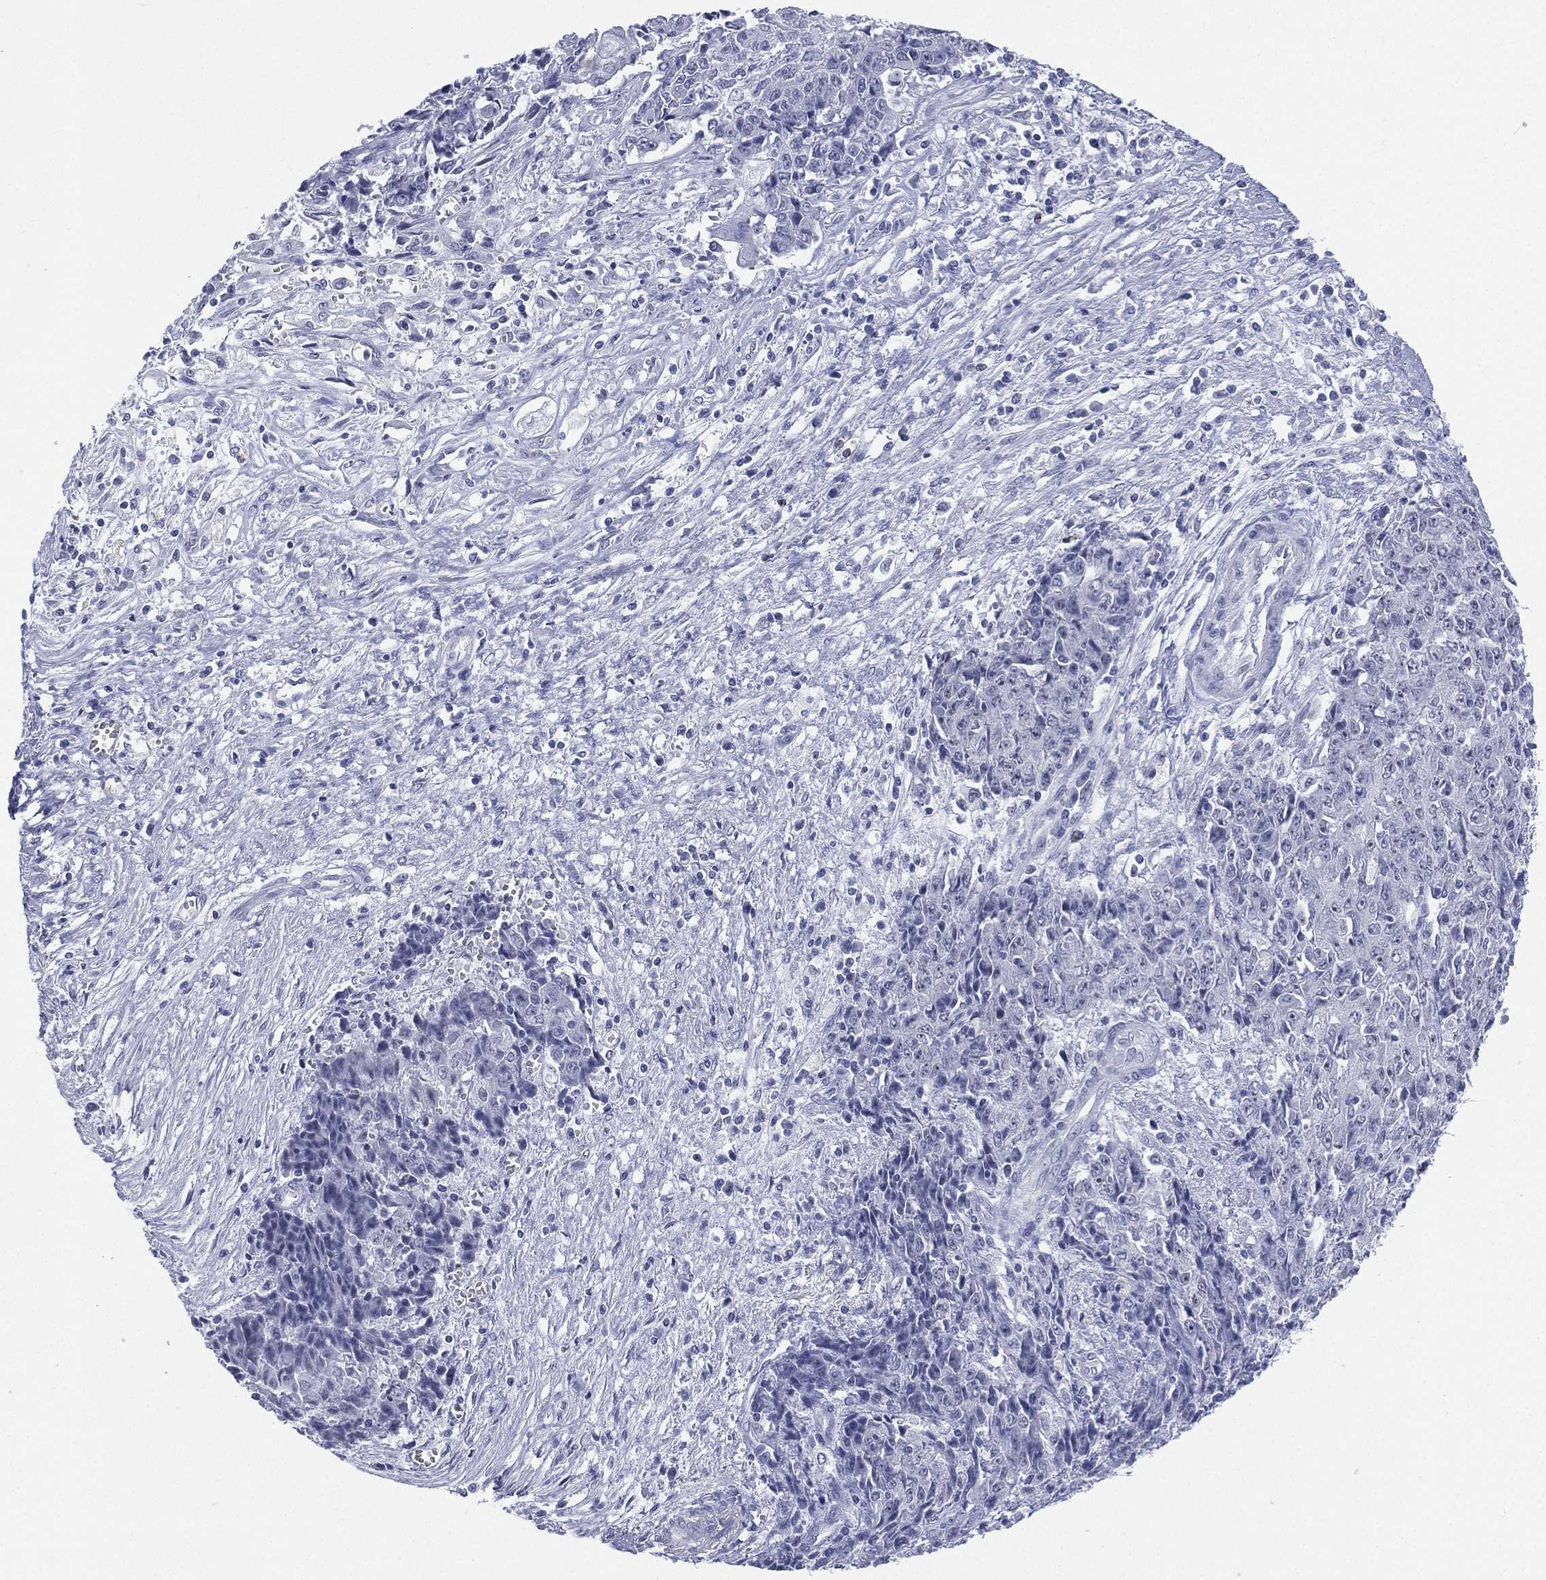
{"staining": {"intensity": "negative", "quantity": "none", "location": "none"}, "tissue": "ovarian cancer", "cell_type": "Tumor cells", "image_type": "cancer", "snomed": [{"axis": "morphology", "description": "Carcinoma, endometroid"}, {"axis": "topography", "description": "Ovary"}], "caption": "This is an immunohistochemistry (IHC) image of endometroid carcinoma (ovarian). There is no expression in tumor cells.", "gene": "CD22", "patient": {"sex": "female", "age": 42}}